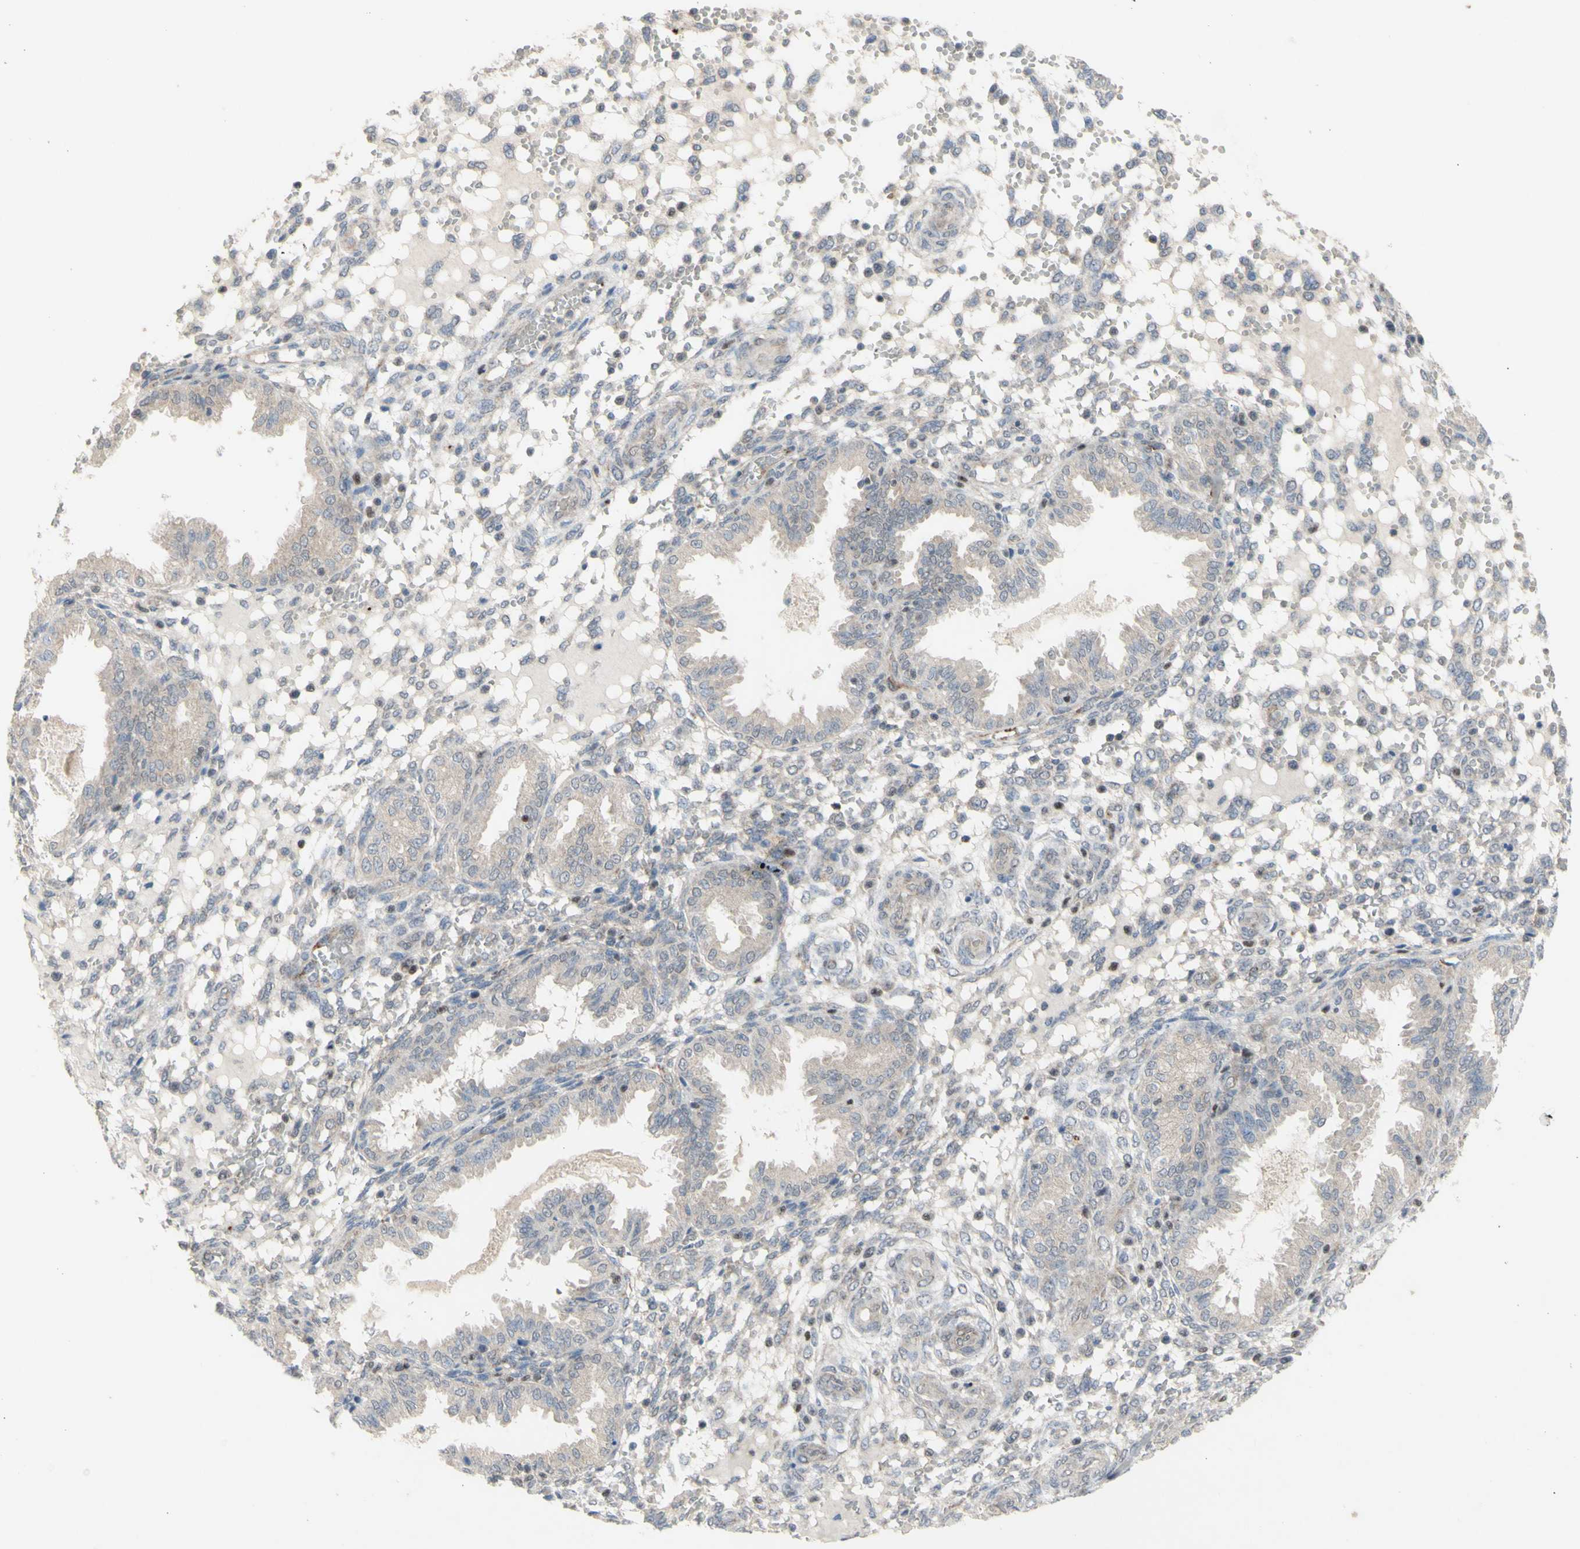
{"staining": {"intensity": "negative", "quantity": "none", "location": "none"}, "tissue": "endometrium", "cell_type": "Cells in endometrial stroma", "image_type": "normal", "snomed": [{"axis": "morphology", "description": "Normal tissue, NOS"}, {"axis": "topography", "description": "Endometrium"}], "caption": "This image is of normal endometrium stained with IHC to label a protein in brown with the nuclei are counter-stained blue. There is no expression in cells in endometrial stroma. (Stains: DAB (3,3'-diaminobenzidine) IHC with hematoxylin counter stain, Microscopy: brightfield microscopy at high magnification).", "gene": "NLRP1", "patient": {"sex": "female", "age": 33}}